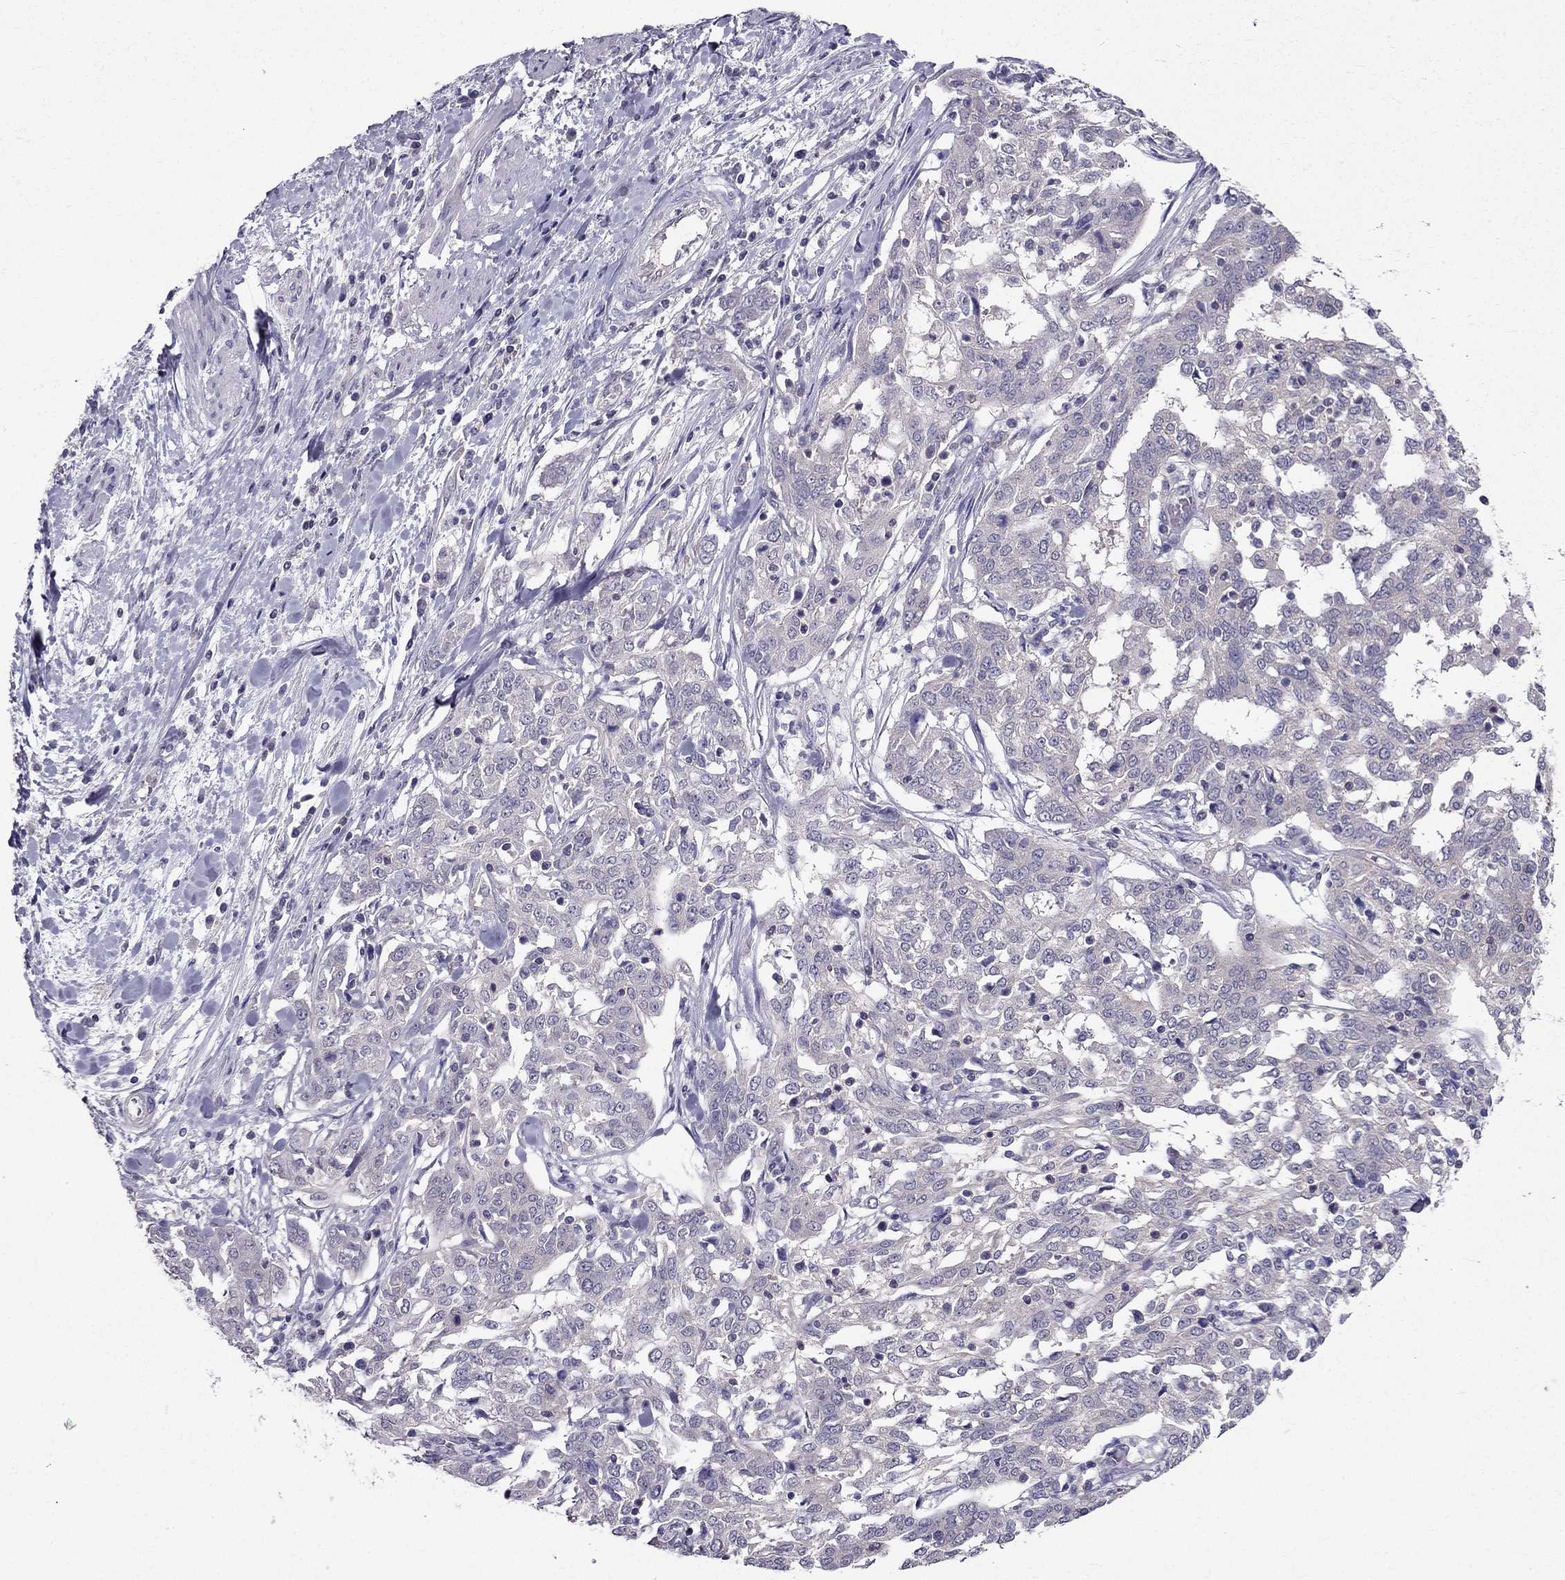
{"staining": {"intensity": "negative", "quantity": "none", "location": "none"}, "tissue": "ovarian cancer", "cell_type": "Tumor cells", "image_type": "cancer", "snomed": [{"axis": "morphology", "description": "Cystadenocarcinoma, serous, NOS"}, {"axis": "topography", "description": "Ovary"}], "caption": "An IHC histopathology image of ovarian cancer is shown. There is no staining in tumor cells of ovarian cancer. (DAB (3,3'-diaminobenzidine) immunohistochemistry, high magnification).", "gene": "AAK1", "patient": {"sex": "female", "age": 67}}